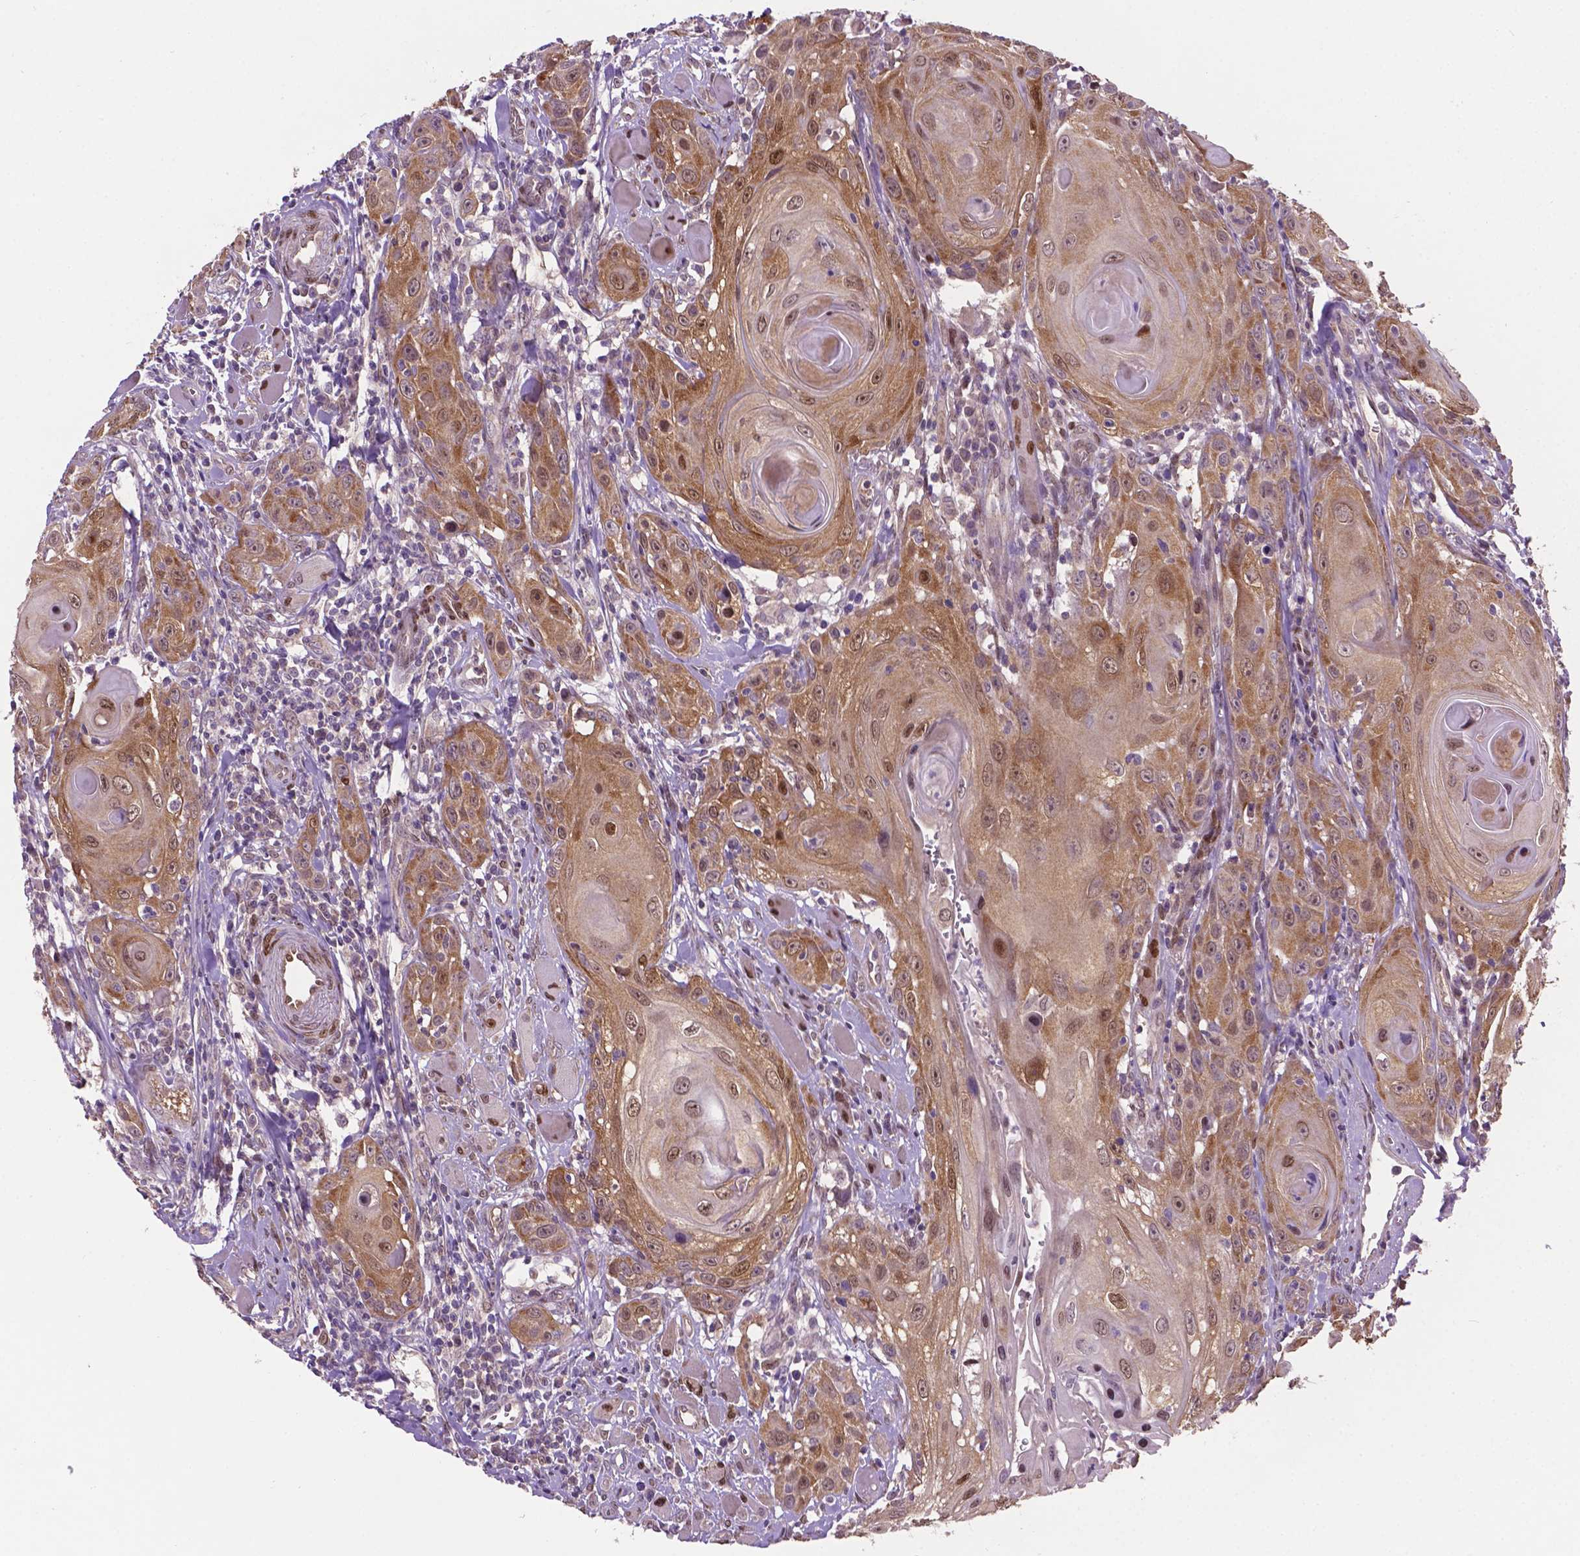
{"staining": {"intensity": "moderate", "quantity": ">75%", "location": "cytoplasmic/membranous,nuclear"}, "tissue": "head and neck cancer", "cell_type": "Tumor cells", "image_type": "cancer", "snomed": [{"axis": "morphology", "description": "Squamous cell carcinoma, NOS"}, {"axis": "topography", "description": "Head-Neck"}], "caption": "Head and neck squamous cell carcinoma tissue exhibits moderate cytoplasmic/membranous and nuclear staining in about >75% of tumor cells, visualized by immunohistochemistry. The protein of interest is stained brown, and the nuclei are stained in blue (DAB IHC with brightfield microscopy, high magnification).", "gene": "IRF6", "patient": {"sex": "female", "age": 80}}